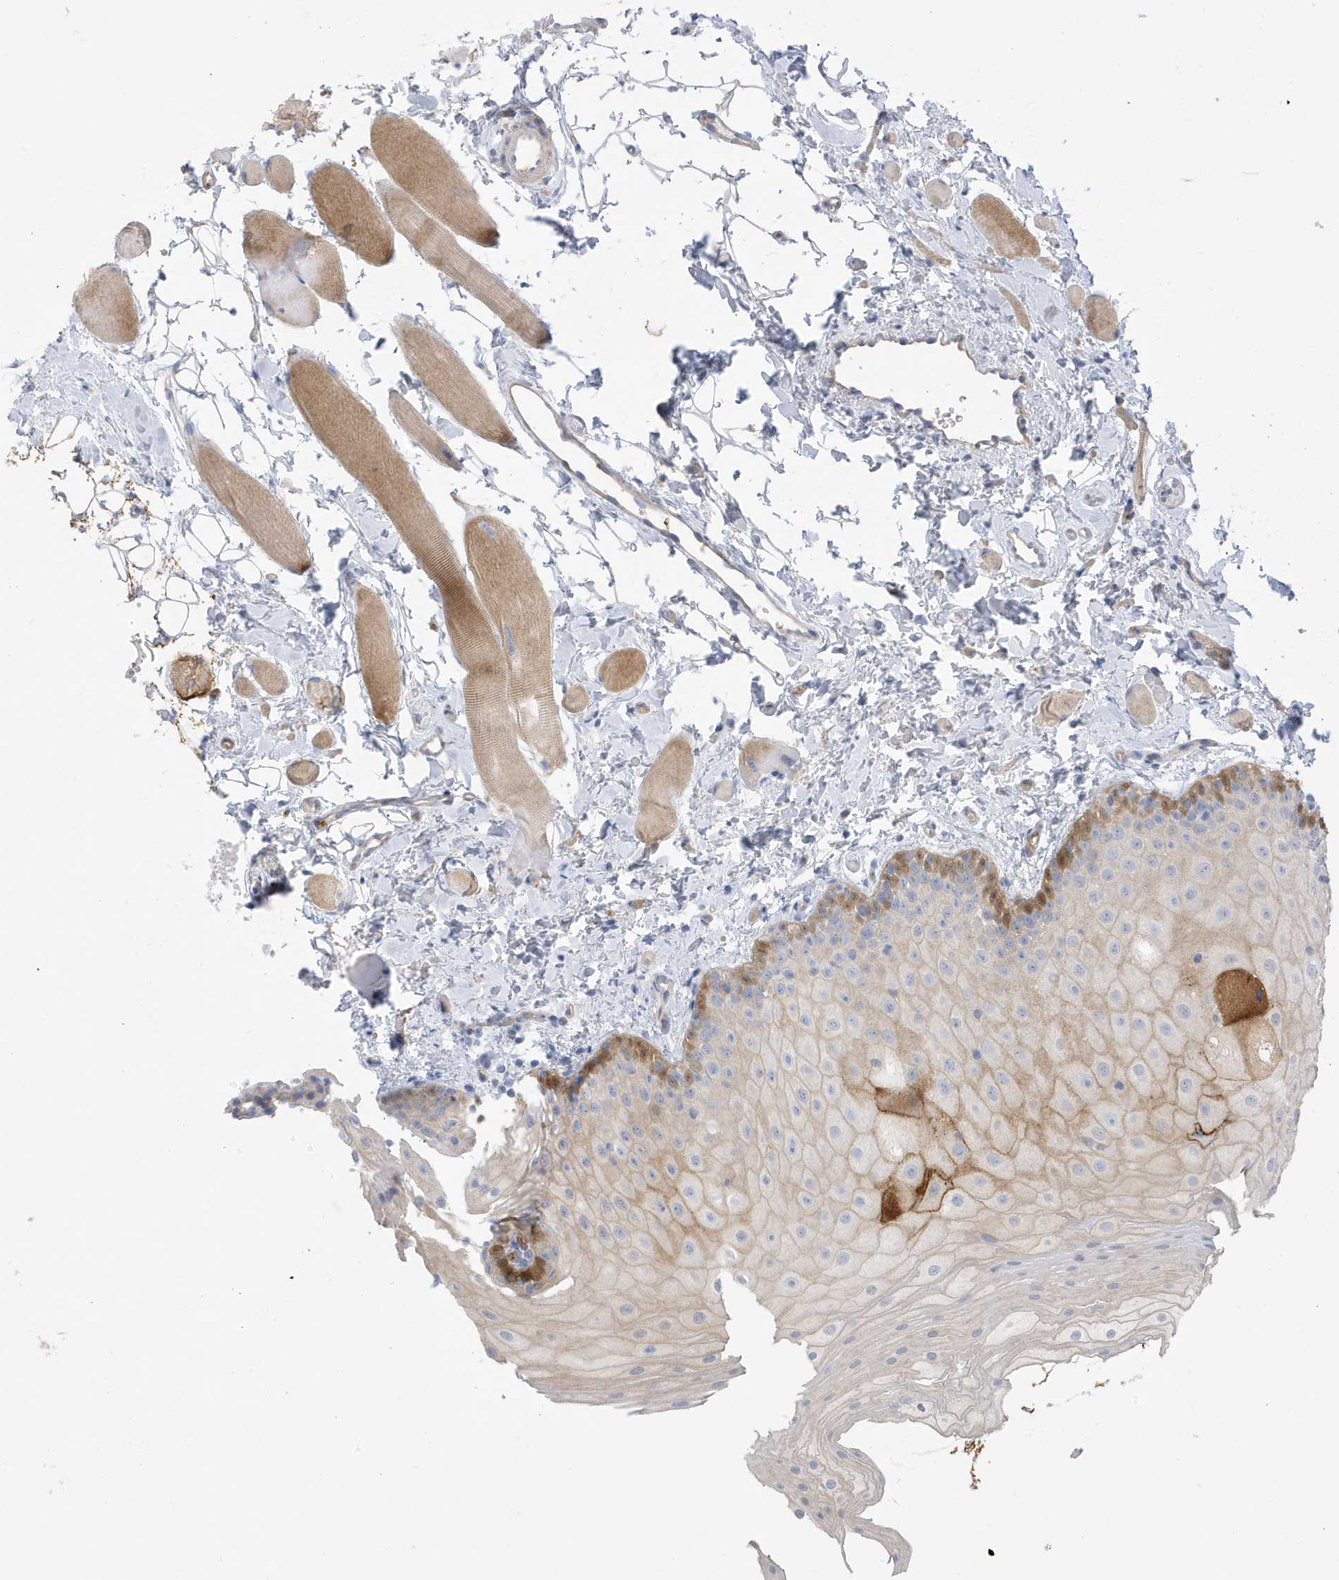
{"staining": {"intensity": "moderate", "quantity": "<25%", "location": "cytoplasmic/membranous"}, "tissue": "oral mucosa", "cell_type": "Squamous epithelial cells", "image_type": "normal", "snomed": [{"axis": "morphology", "description": "Normal tissue, NOS"}, {"axis": "topography", "description": "Oral tissue"}], "caption": "Immunohistochemistry (IHC) of benign human oral mucosa shows low levels of moderate cytoplasmic/membranous positivity in about <25% of squamous epithelial cells.", "gene": "ATP13A5", "patient": {"sex": "male", "age": 28}}